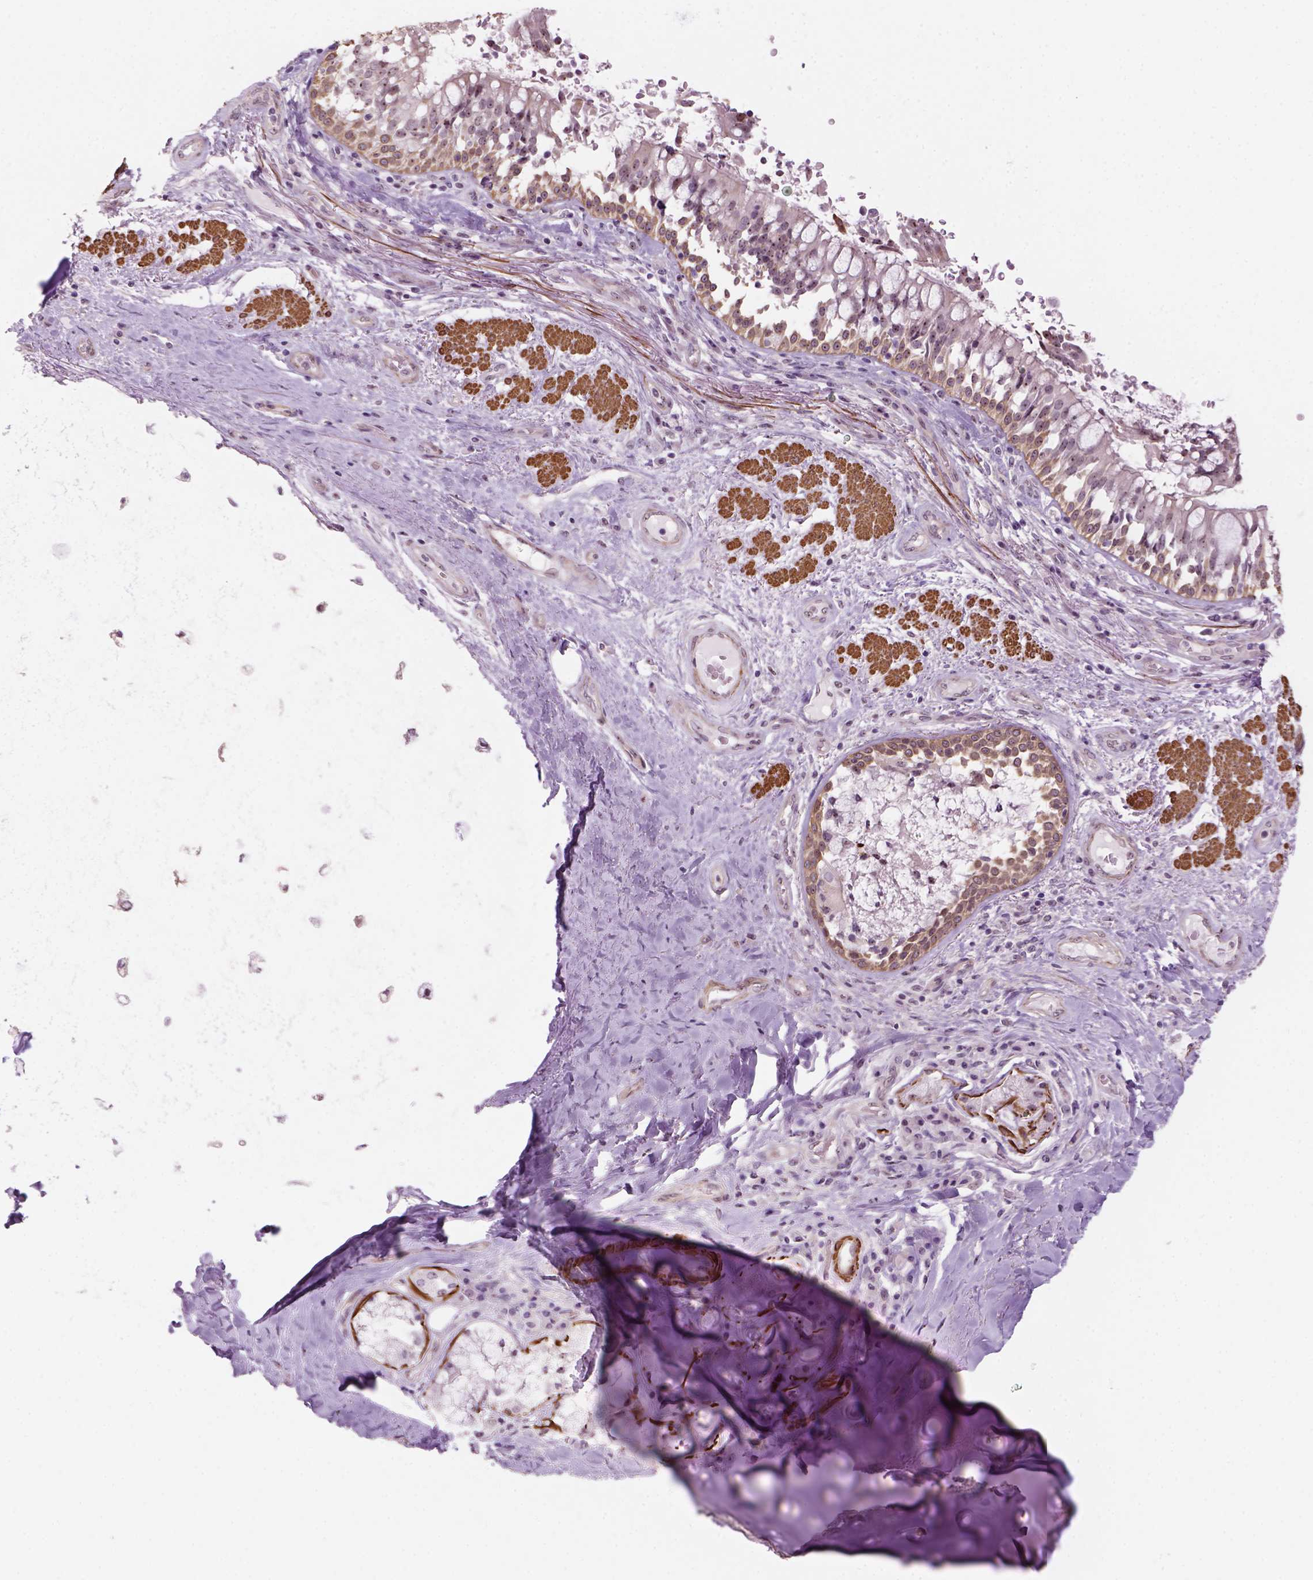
{"staining": {"intensity": "negative", "quantity": "none", "location": "none"}, "tissue": "soft tissue", "cell_type": "Chondrocytes", "image_type": "normal", "snomed": [{"axis": "morphology", "description": "Normal tissue, NOS"}, {"axis": "topography", "description": "Cartilage tissue"}, {"axis": "topography", "description": "Bronchus"}], "caption": "DAB immunohistochemical staining of normal human soft tissue reveals no significant staining in chondrocytes. (Brightfield microscopy of DAB immunohistochemistry at high magnification).", "gene": "RRS1", "patient": {"sex": "male", "age": 64}}